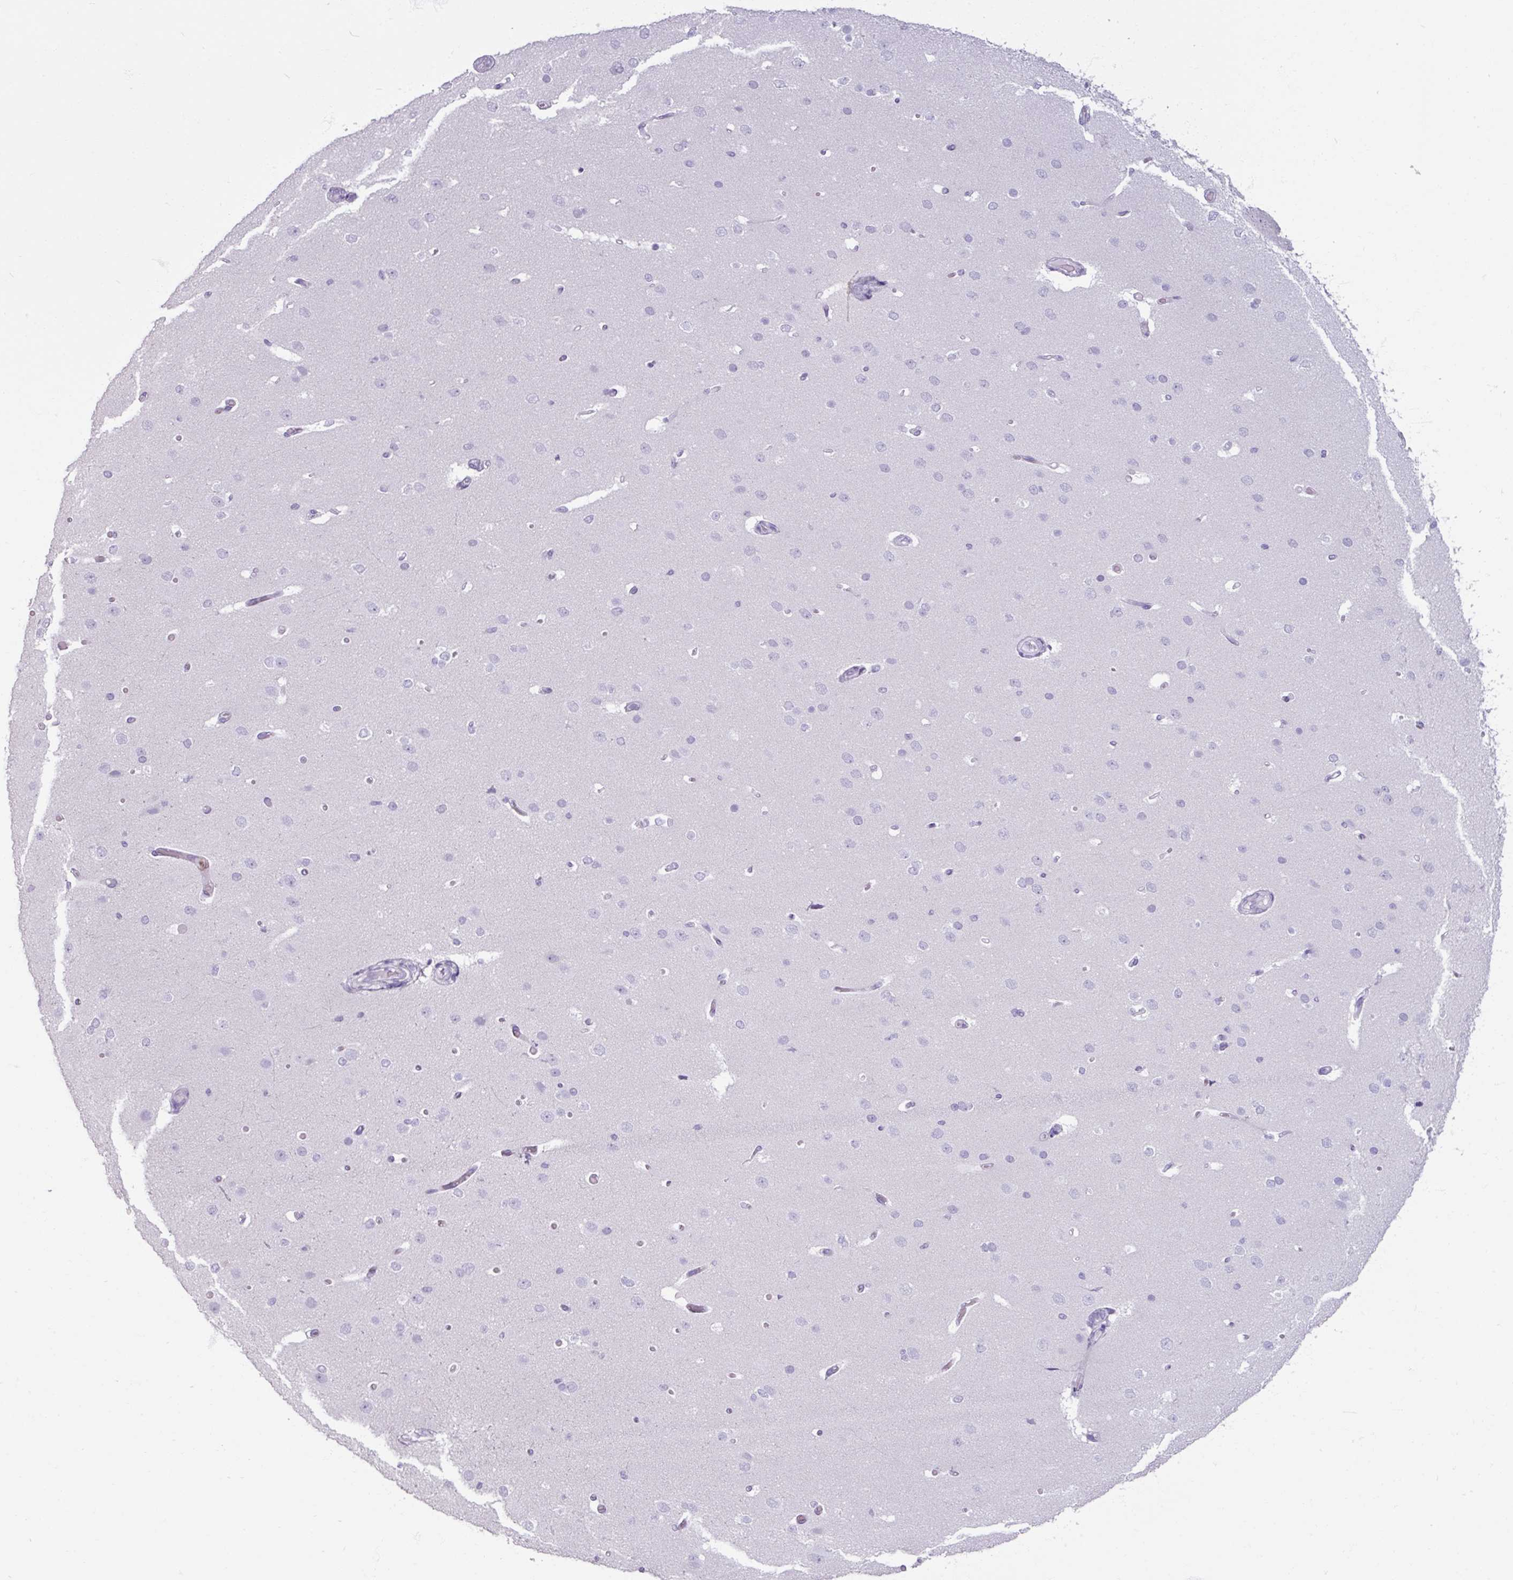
{"staining": {"intensity": "negative", "quantity": "none", "location": "none"}, "tissue": "cerebral cortex", "cell_type": "Endothelial cells", "image_type": "normal", "snomed": [{"axis": "morphology", "description": "Normal tissue, NOS"}, {"axis": "morphology", "description": "Inflammation, NOS"}, {"axis": "topography", "description": "Cerebral cortex"}], "caption": "Micrograph shows no protein staining in endothelial cells of unremarkable cerebral cortex. (DAB immunohistochemistry (IHC) with hematoxylin counter stain).", "gene": "ARG1", "patient": {"sex": "male", "age": 6}}